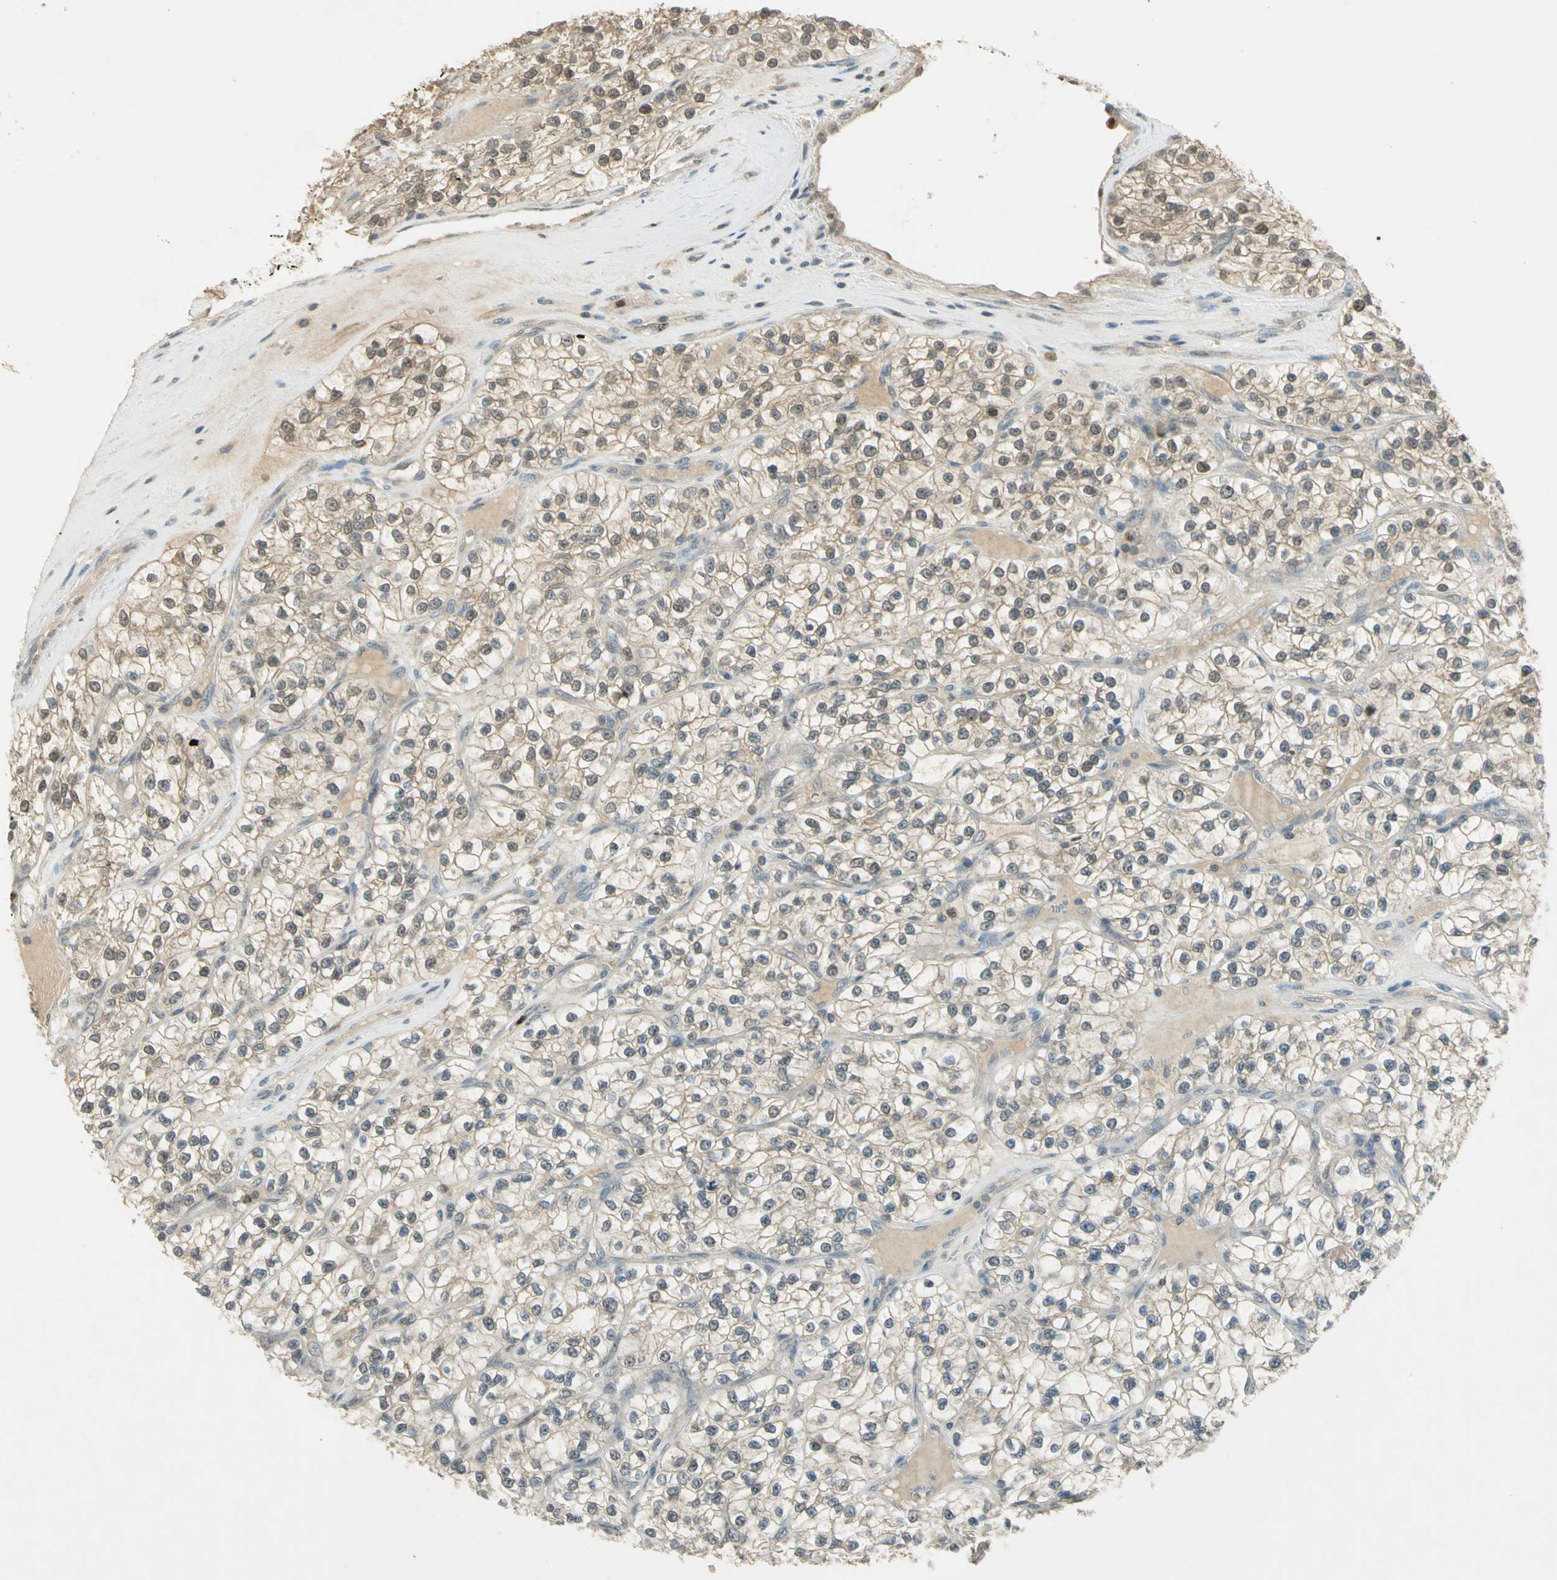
{"staining": {"intensity": "weak", "quantity": ">75%", "location": "cytoplasmic/membranous"}, "tissue": "renal cancer", "cell_type": "Tumor cells", "image_type": "cancer", "snomed": [{"axis": "morphology", "description": "Adenocarcinoma, NOS"}, {"axis": "topography", "description": "Kidney"}], "caption": "Immunohistochemical staining of human renal cancer (adenocarcinoma) exhibits weak cytoplasmic/membranous protein expression in about >75% of tumor cells. Nuclei are stained in blue.", "gene": "BIRC2", "patient": {"sex": "female", "age": 57}}